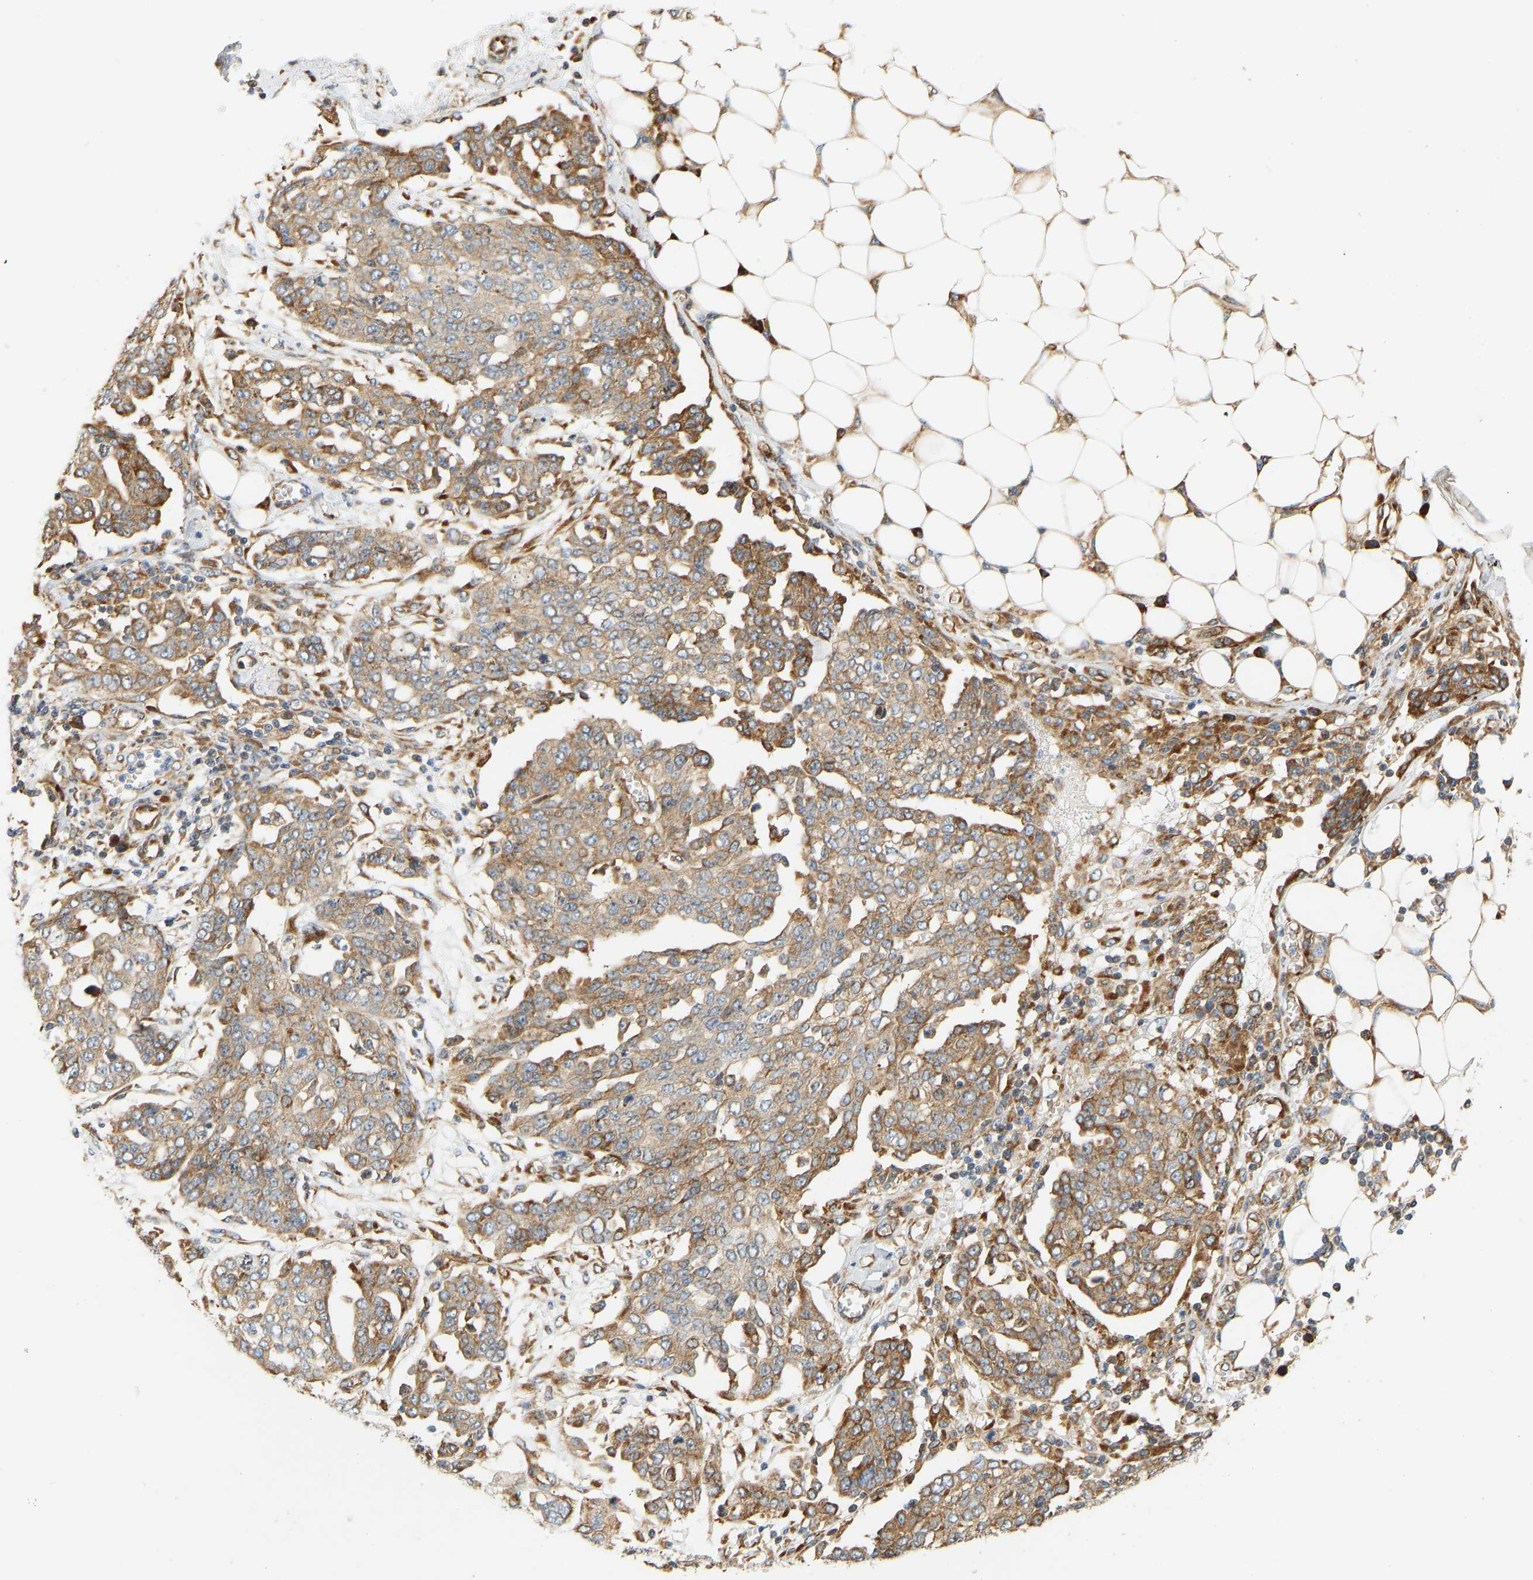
{"staining": {"intensity": "moderate", "quantity": ">75%", "location": "cytoplasmic/membranous"}, "tissue": "ovarian cancer", "cell_type": "Tumor cells", "image_type": "cancer", "snomed": [{"axis": "morphology", "description": "Cystadenocarcinoma, serous, NOS"}, {"axis": "topography", "description": "Soft tissue"}, {"axis": "topography", "description": "Ovary"}], "caption": "Human serous cystadenocarcinoma (ovarian) stained for a protein (brown) exhibits moderate cytoplasmic/membranous positive positivity in approximately >75% of tumor cells.", "gene": "RPS14", "patient": {"sex": "female", "age": 57}}